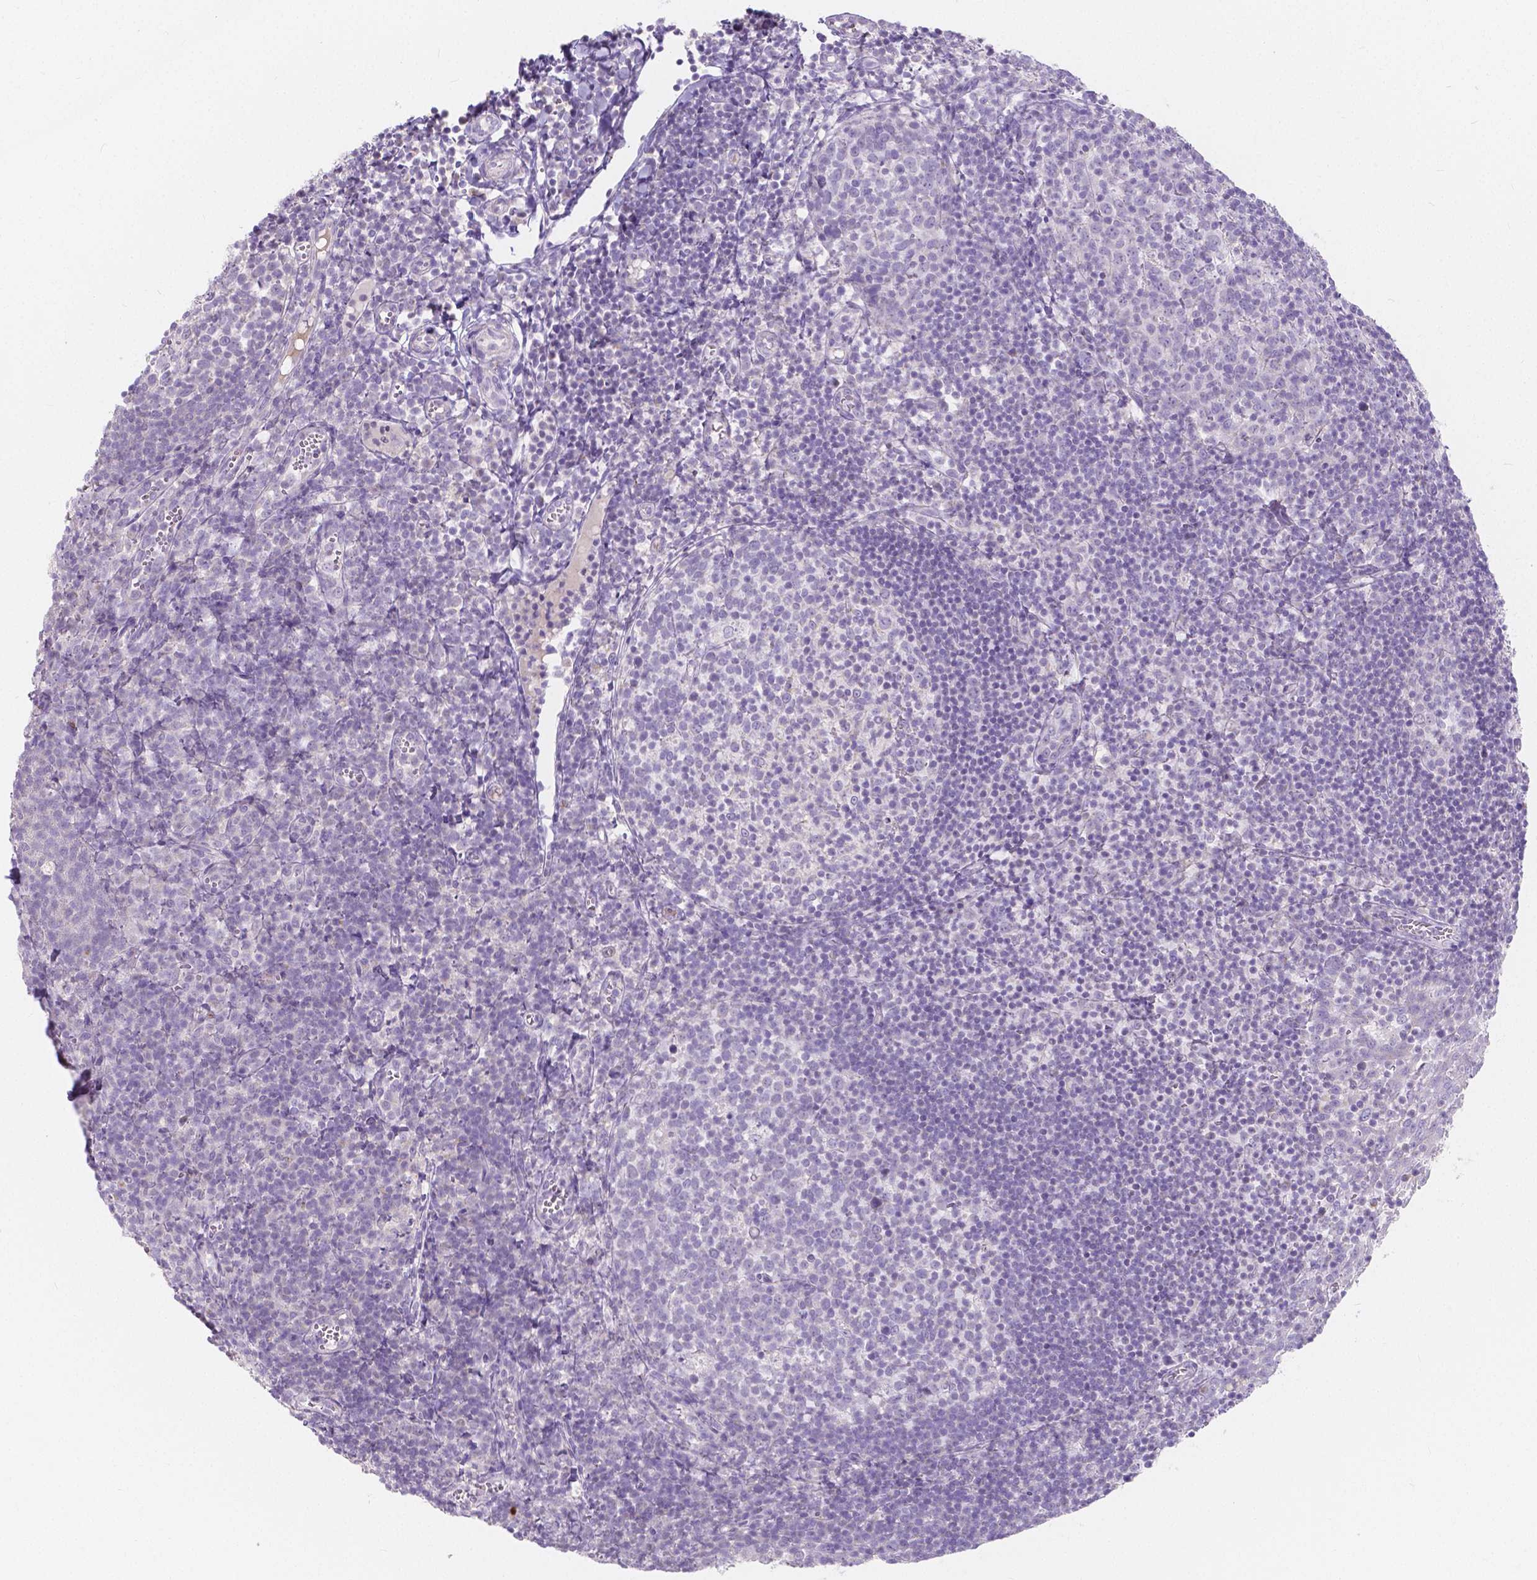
{"staining": {"intensity": "negative", "quantity": "none", "location": "none"}, "tissue": "lymph node", "cell_type": "Germinal center cells", "image_type": "normal", "snomed": [{"axis": "morphology", "description": "Normal tissue, NOS"}, {"axis": "topography", "description": "Lymph node"}], "caption": "The histopathology image shows no significant staining in germinal center cells of lymph node.", "gene": "RNF186", "patient": {"sex": "female", "age": 21}}